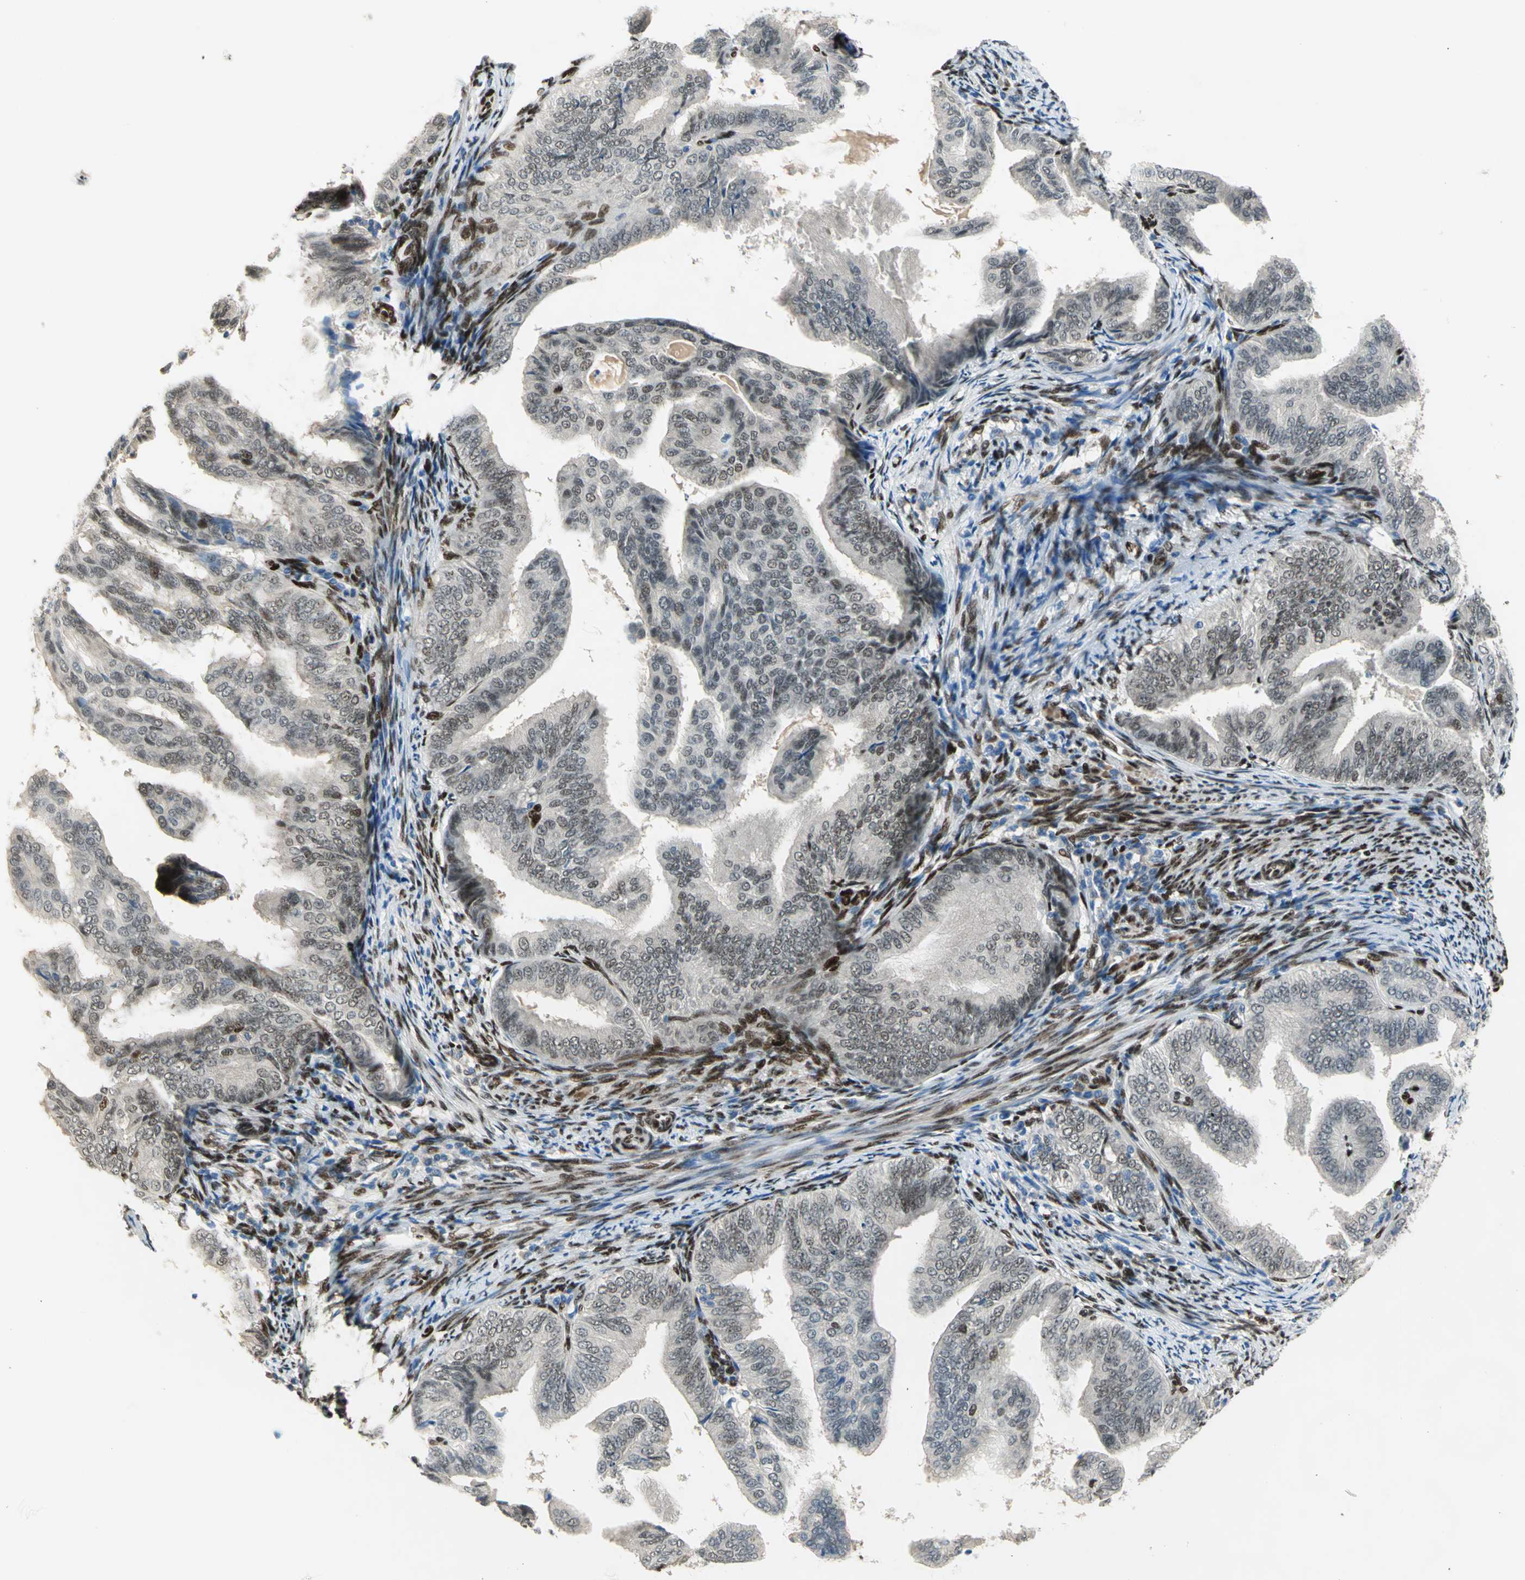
{"staining": {"intensity": "weak", "quantity": "25%-75%", "location": "nuclear"}, "tissue": "endometrial cancer", "cell_type": "Tumor cells", "image_type": "cancer", "snomed": [{"axis": "morphology", "description": "Adenocarcinoma, NOS"}, {"axis": "topography", "description": "Endometrium"}], "caption": "Endometrial cancer stained with immunohistochemistry (IHC) exhibits weak nuclear positivity in about 25%-75% of tumor cells.", "gene": "RBFOX2", "patient": {"sex": "female", "age": 58}}